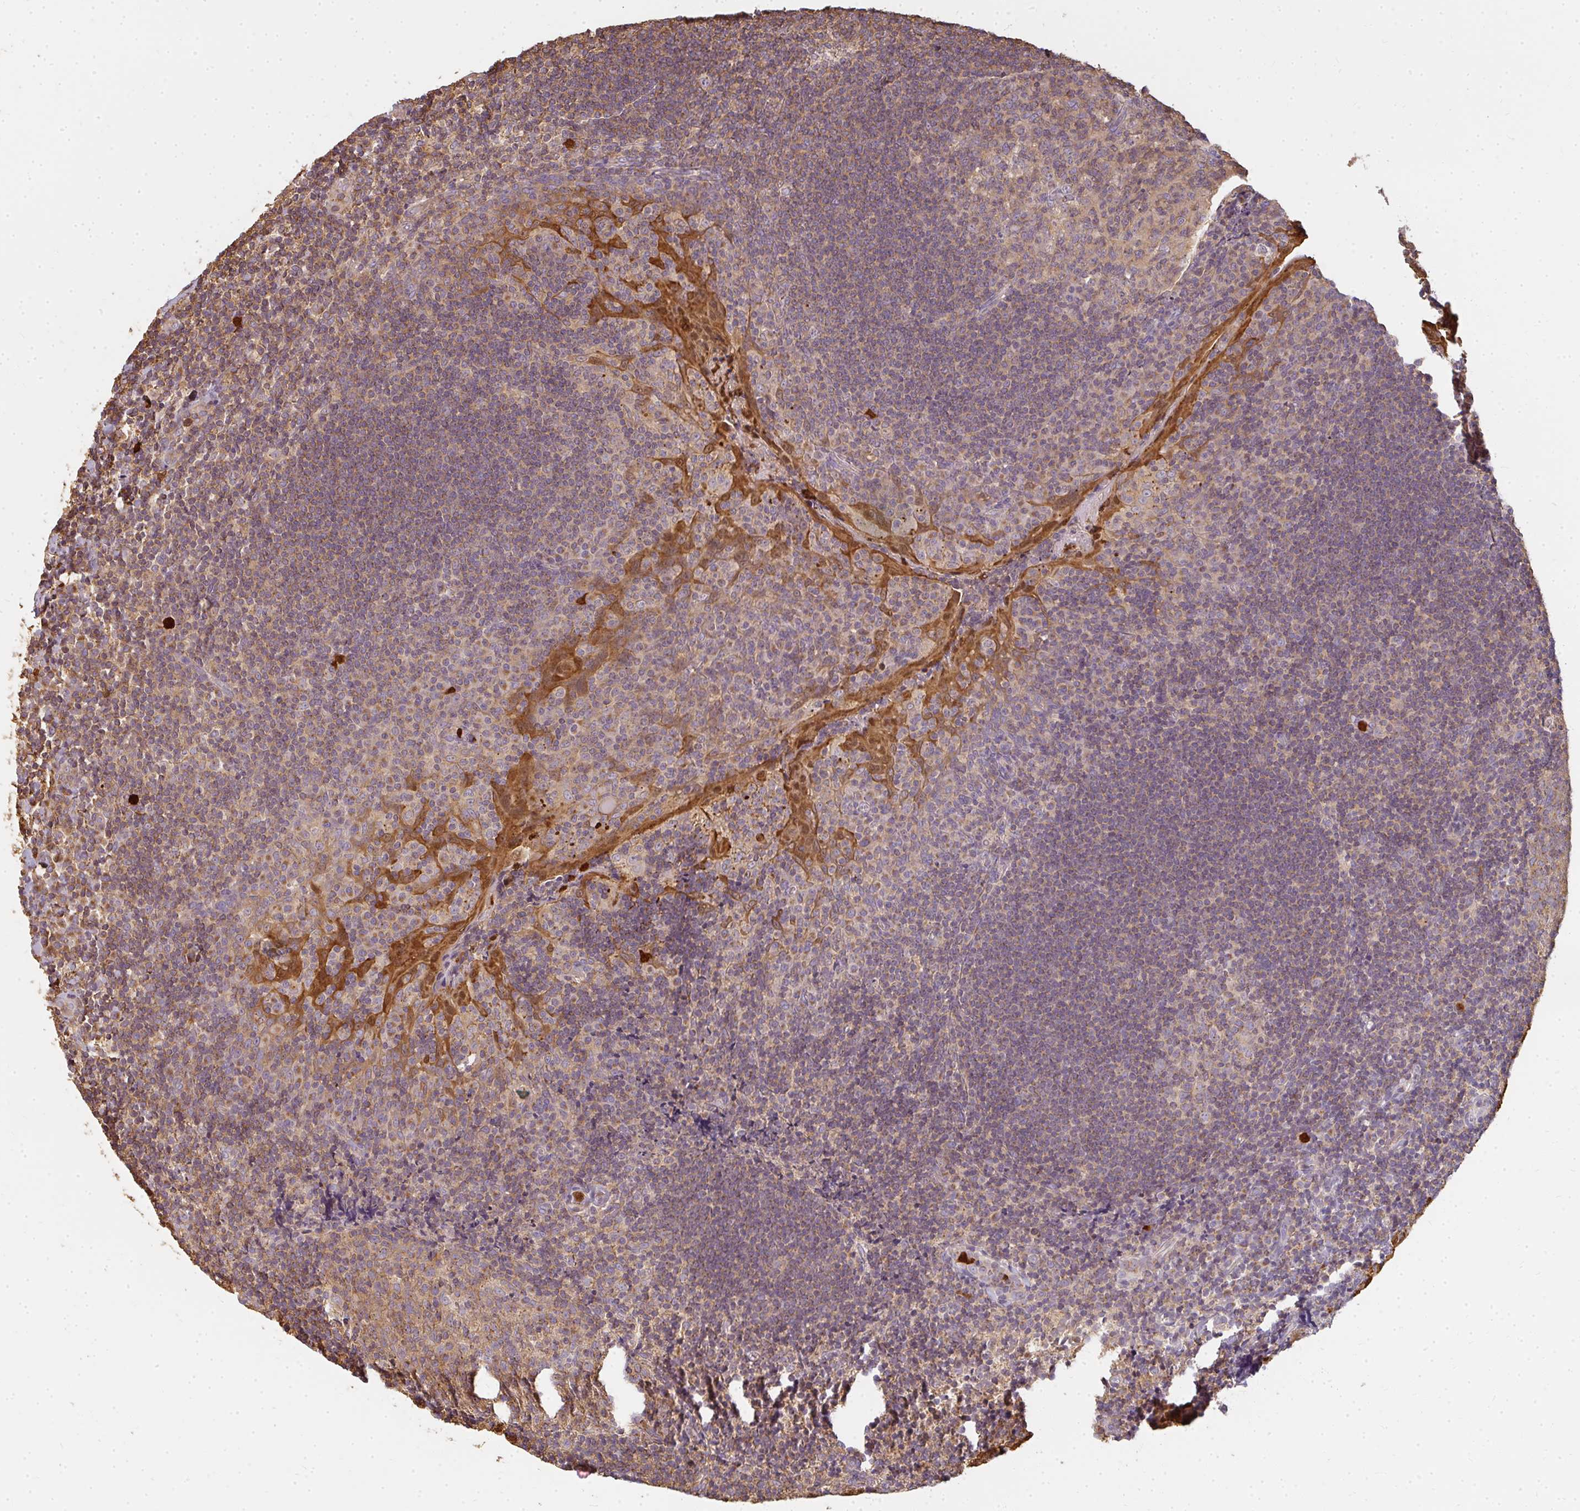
{"staining": {"intensity": "weak", "quantity": "25%-75%", "location": "cytoplasmic/membranous"}, "tissue": "tonsil", "cell_type": "Germinal center cells", "image_type": "normal", "snomed": [{"axis": "morphology", "description": "Normal tissue, NOS"}, {"axis": "topography", "description": "Tonsil"}], "caption": "High-magnification brightfield microscopy of normal tonsil stained with DAB (3,3'-diaminobenzidine) (brown) and counterstained with hematoxylin (blue). germinal center cells exhibit weak cytoplasmic/membranous positivity is identified in about25%-75% of cells.", "gene": "CNTRL", "patient": {"sex": "male", "age": 17}}